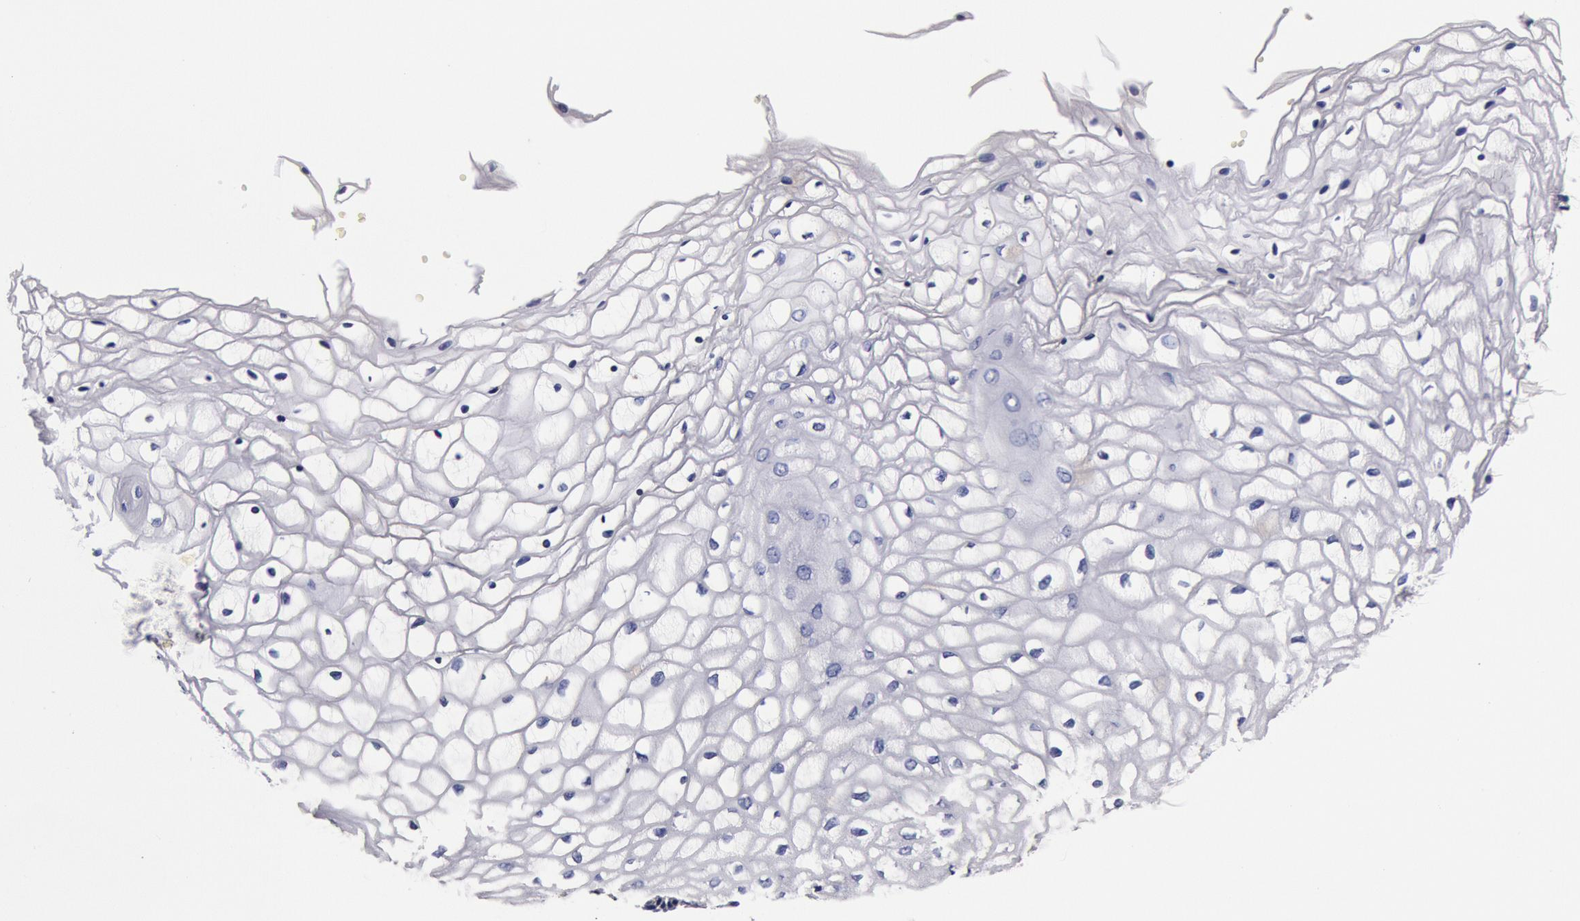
{"staining": {"intensity": "negative", "quantity": "none", "location": "none"}, "tissue": "vagina", "cell_type": "Squamous epithelial cells", "image_type": "normal", "snomed": [{"axis": "morphology", "description": "Normal tissue, NOS"}, {"axis": "topography", "description": "Vagina"}], "caption": "IHC of unremarkable vagina displays no expression in squamous epithelial cells.", "gene": "CCDC22", "patient": {"sex": "female", "age": 34}}